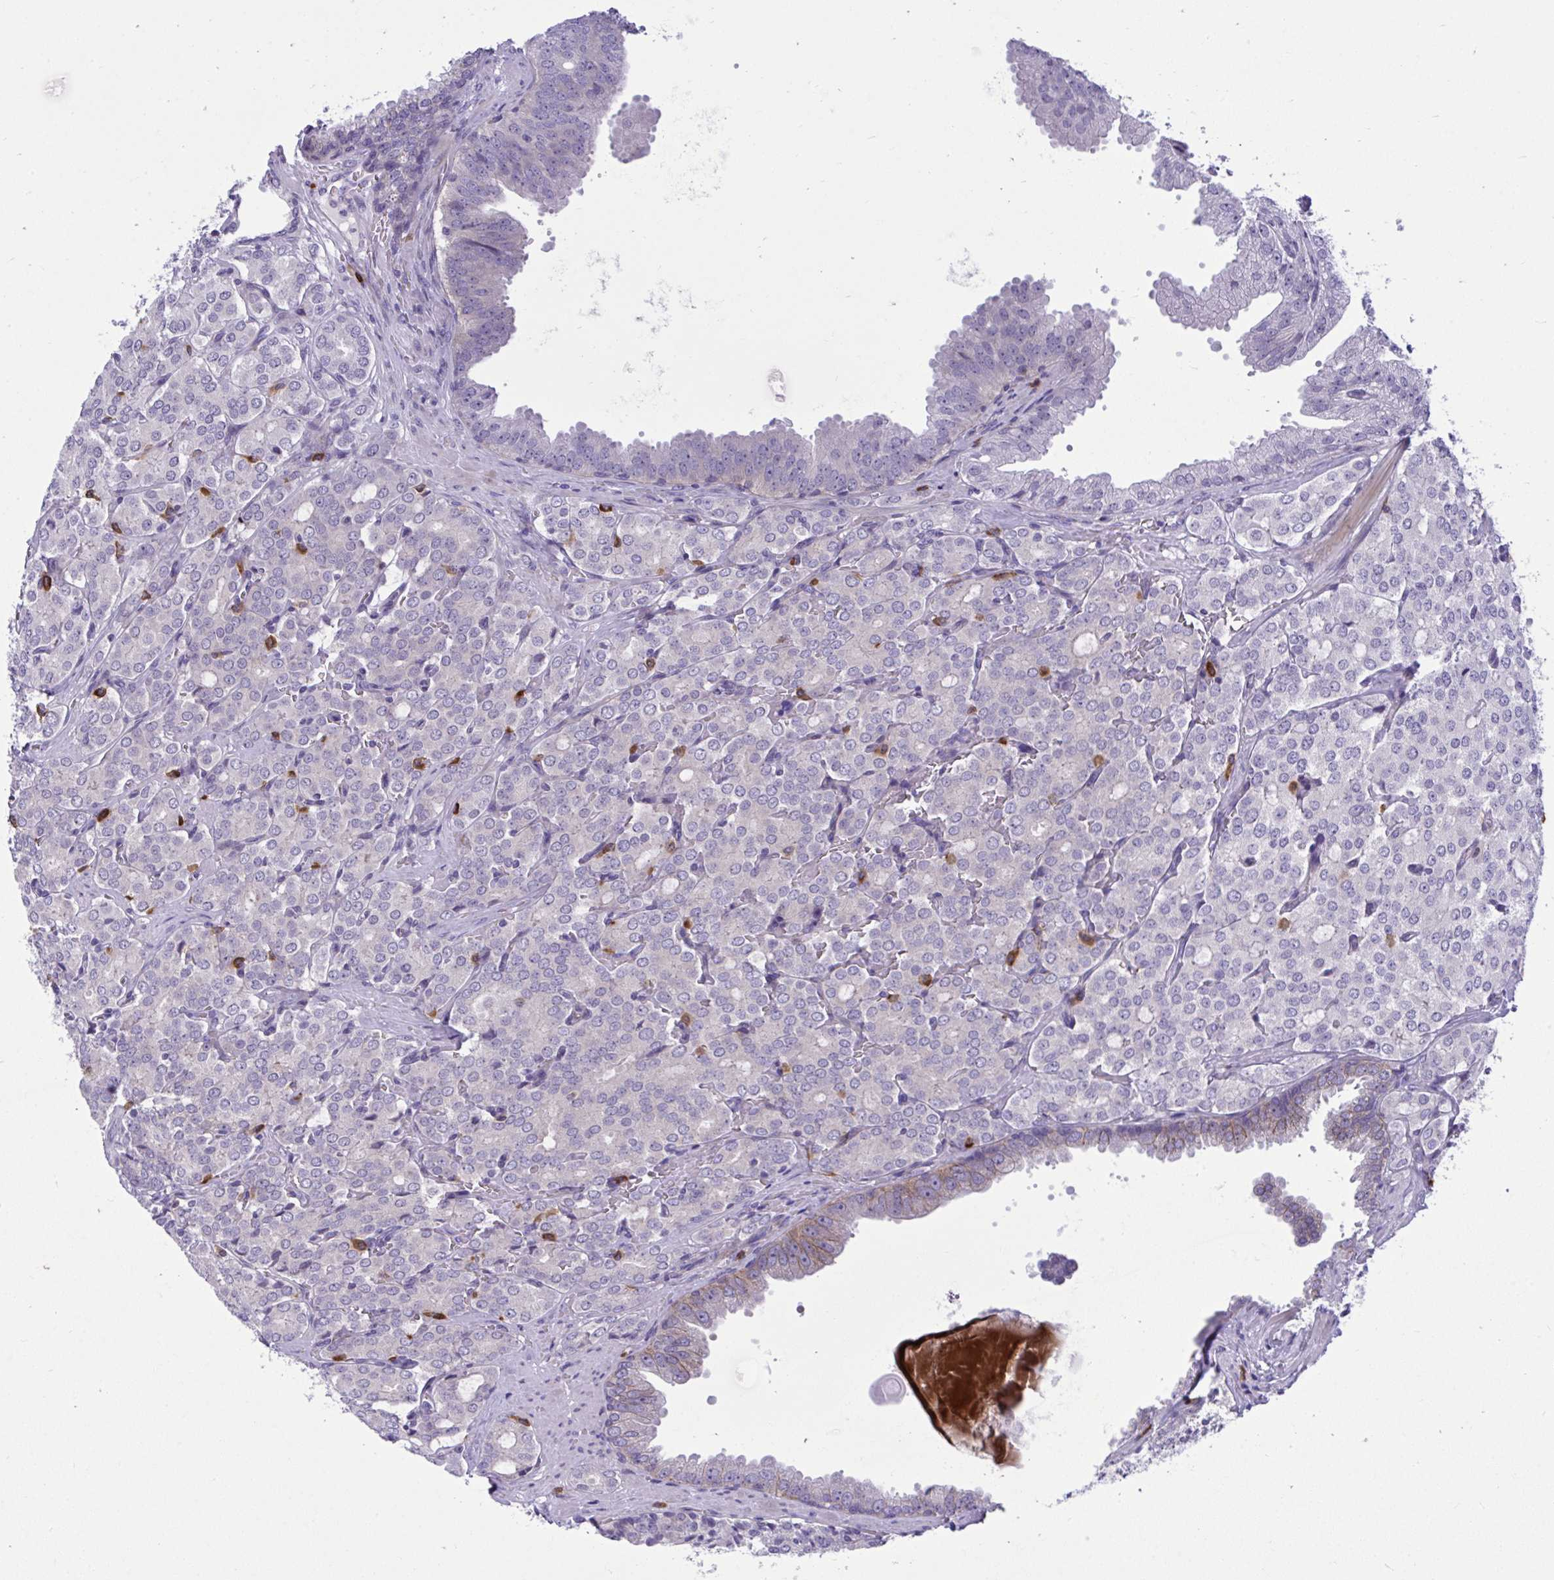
{"staining": {"intensity": "negative", "quantity": "none", "location": "none"}, "tissue": "prostate cancer", "cell_type": "Tumor cells", "image_type": "cancer", "snomed": [{"axis": "morphology", "description": "Adenocarcinoma, Low grade"}, {"axis": "topography", "description": "Prostate"}], "caption": "Adenocarcinoma (low-grade) (prostate) stained for a protein using immunohistochemistry exhibits no staining tumor cells.", "gene": "MED9", "patient": {"sex": "male", "age": 67}}